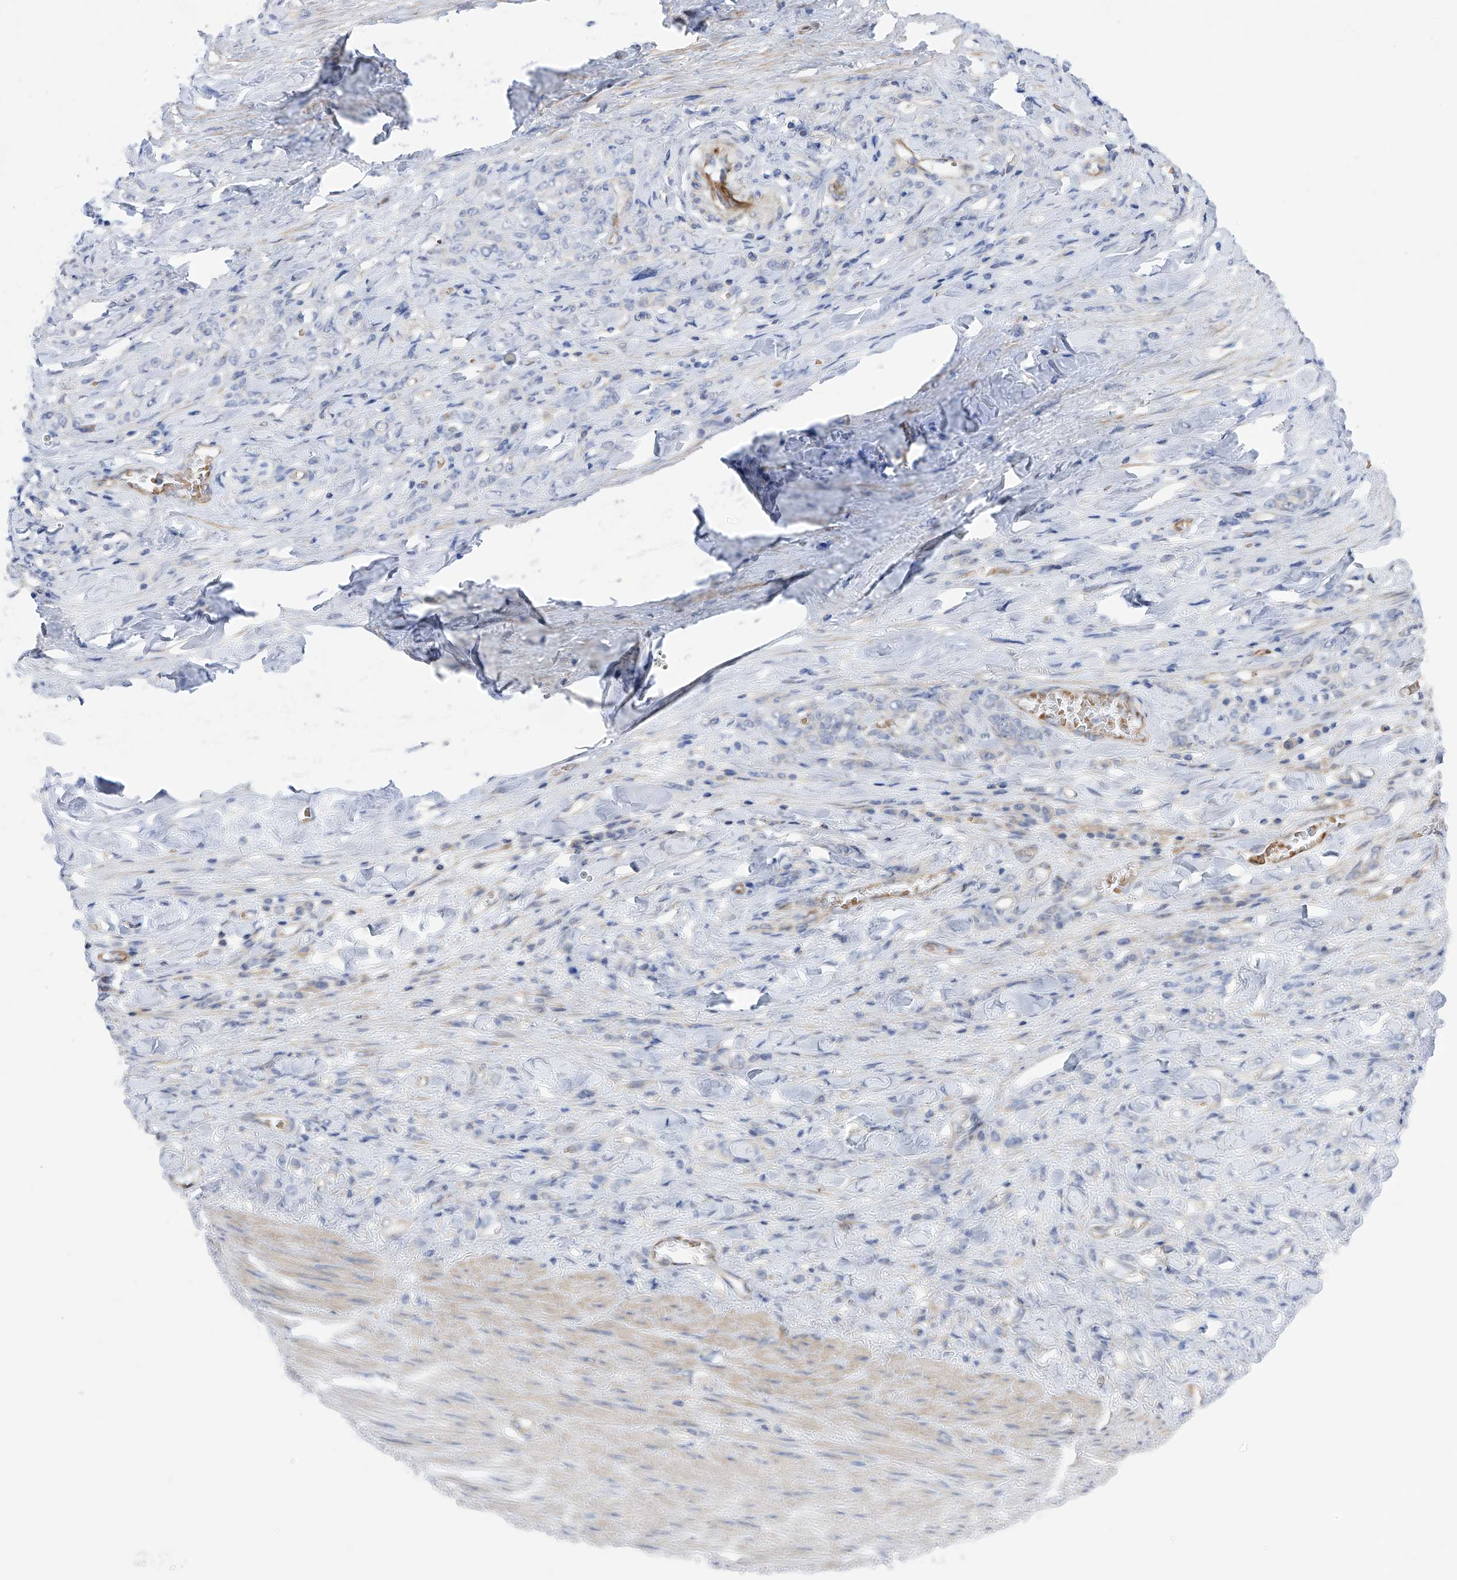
{"staining": {"intensity": "negative", "quantity": "none", "location": "none"}, "tissue": "stomach cancer", "cell_type": "Tumor cells", "image_type": "cancer", "snomed": [{"axis": "morphology", "description": "Normal tissue, NOS"}, {"axis": "morphology", "description": "Adenocarcinoma, NOS"}, {"axis": "topography", "description": "Stomach"}], "caption": "The photomicrograph demonstrates no significant staining in tumor cells of stomach cancer.", "gene": "NFATC4", "patient": {"sex": "male", "age": 82}}